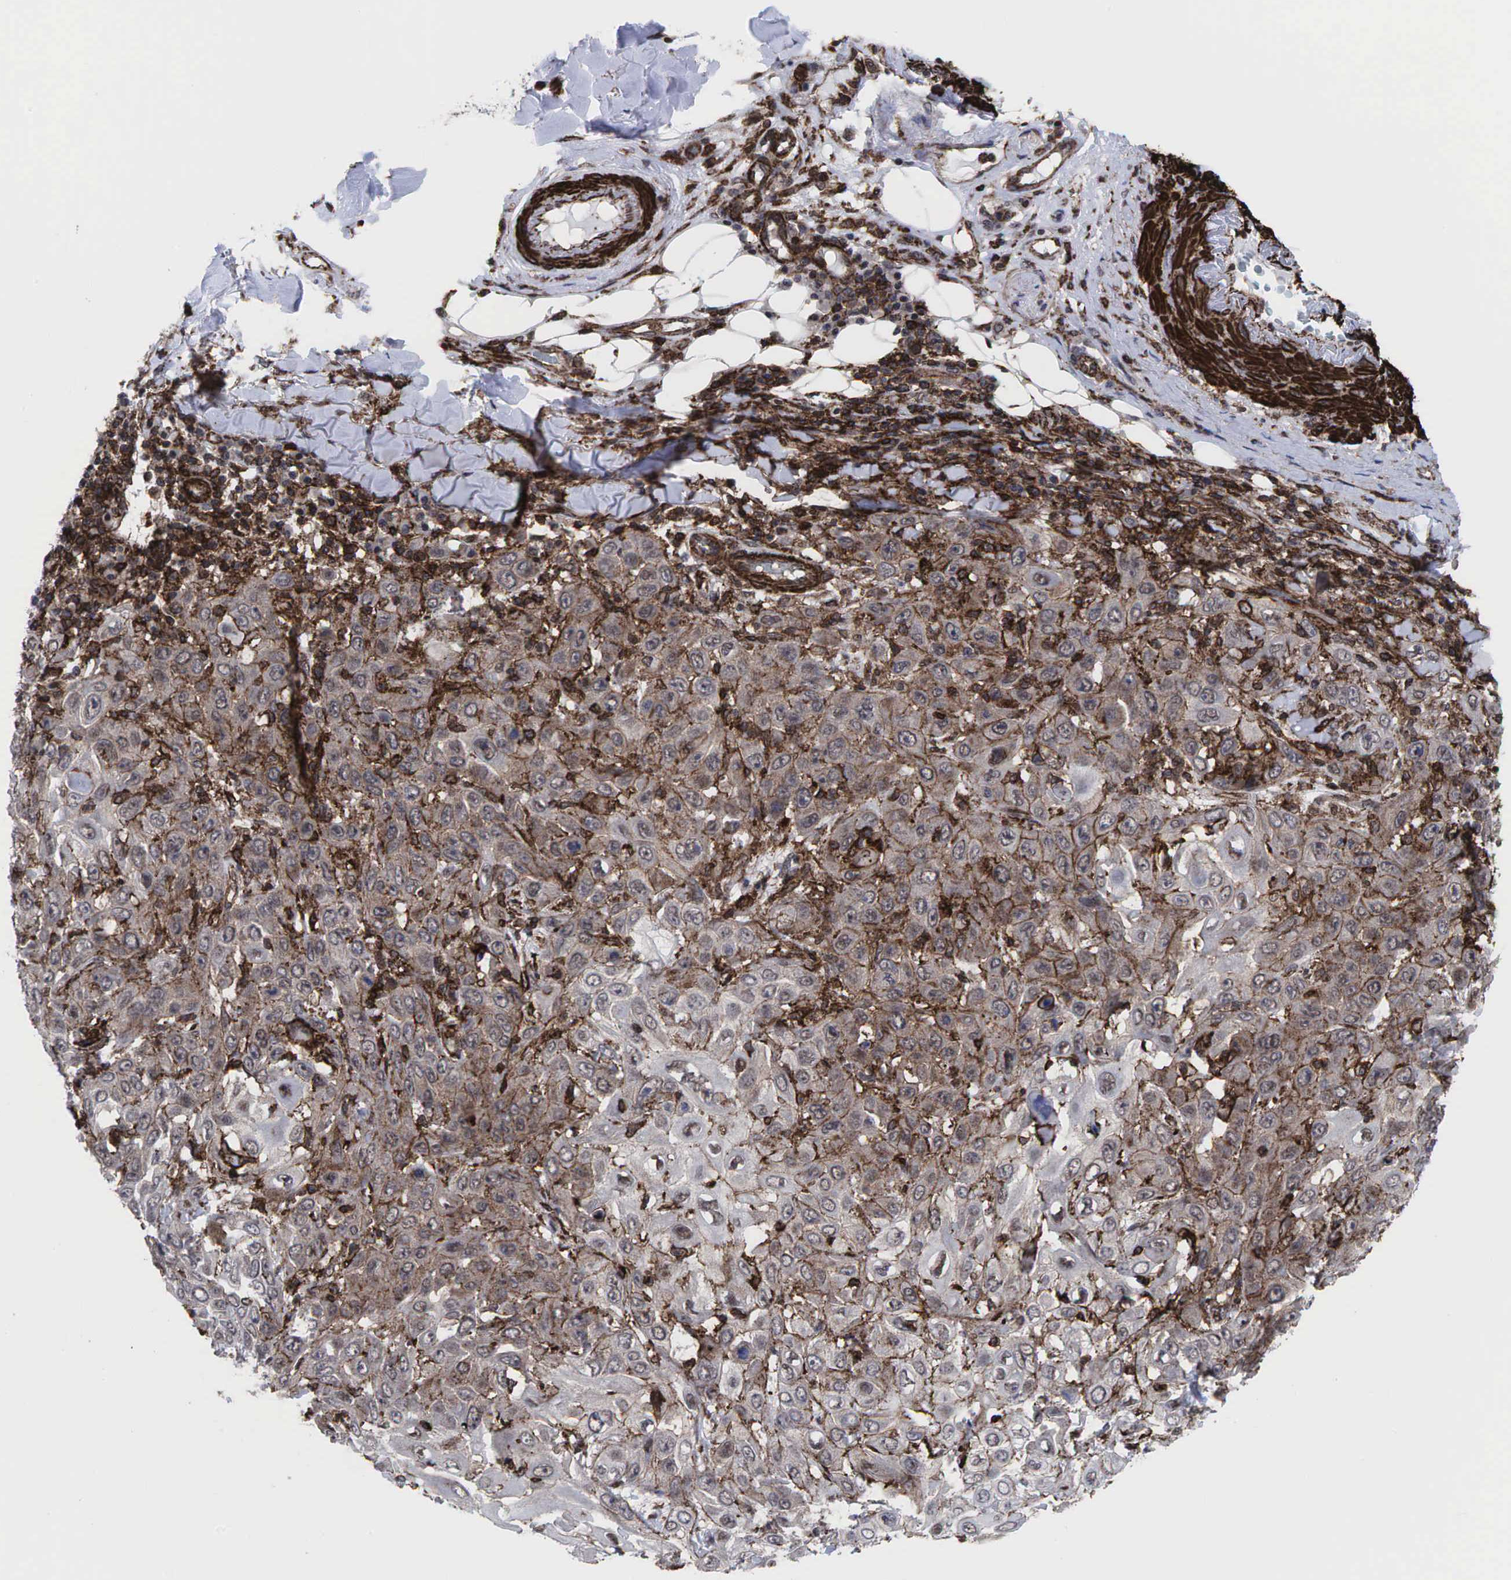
{"staining": {"intensity": "weak", "quantity": ">75%", "location": "cytoplasmic/membranous"}, "tissue": "skin cancer", "cell_type": "Tumor cells", "image_type": "cancer", "snomed": [{"axis": "morphology", "description": "Squamous cell carcinoma, NOS"}, {"axis": "topography", "description": "Skin"}], "caption": "Protein expression by IHC reveals weak cytoplasmic/membranous positivity in about >75% of tumor cells in skin cancer (squamous cell carcinoma). Using DAB (brown) and hematoxylin (blue) stains, captured at high magnification using brightfield microscopy.", "gene": "GPRASP1", "patient": {"sex": "male", "age": 84}}